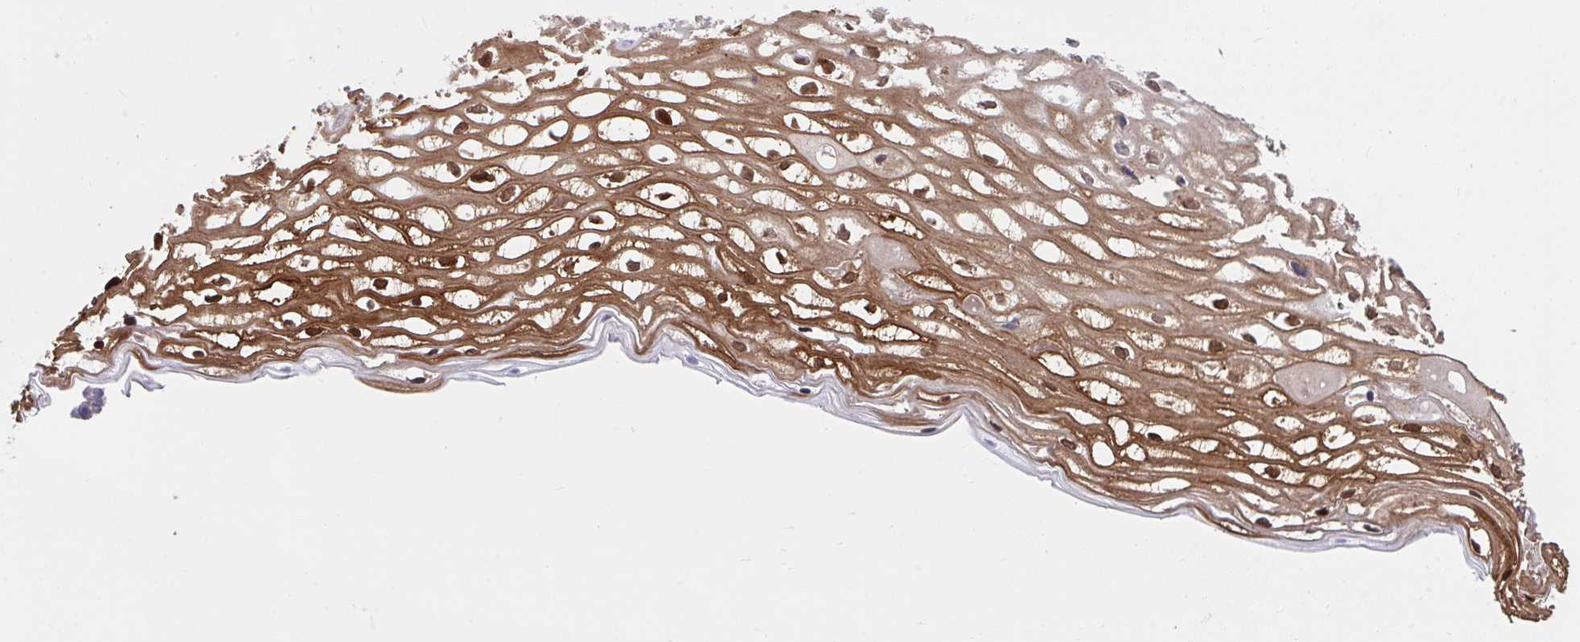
{"staining": {"intensity": "negative", "quantity": "none", "location": "none"}, "tissue": "cervix", "cell_type": "Glandular cells", "image_type": "normal", "snomed": [{"axis": "morphology", "description": "Normal tissue, NOS"}, {"axis": "topography", "description": "Cervix"}], "caption": "There is no significant expression in glandular cells of cervix. (DAB IHC with hematoxylin counter stain).", "gene": "CSTB", "patient": {"sex": "female", "age": 36}}